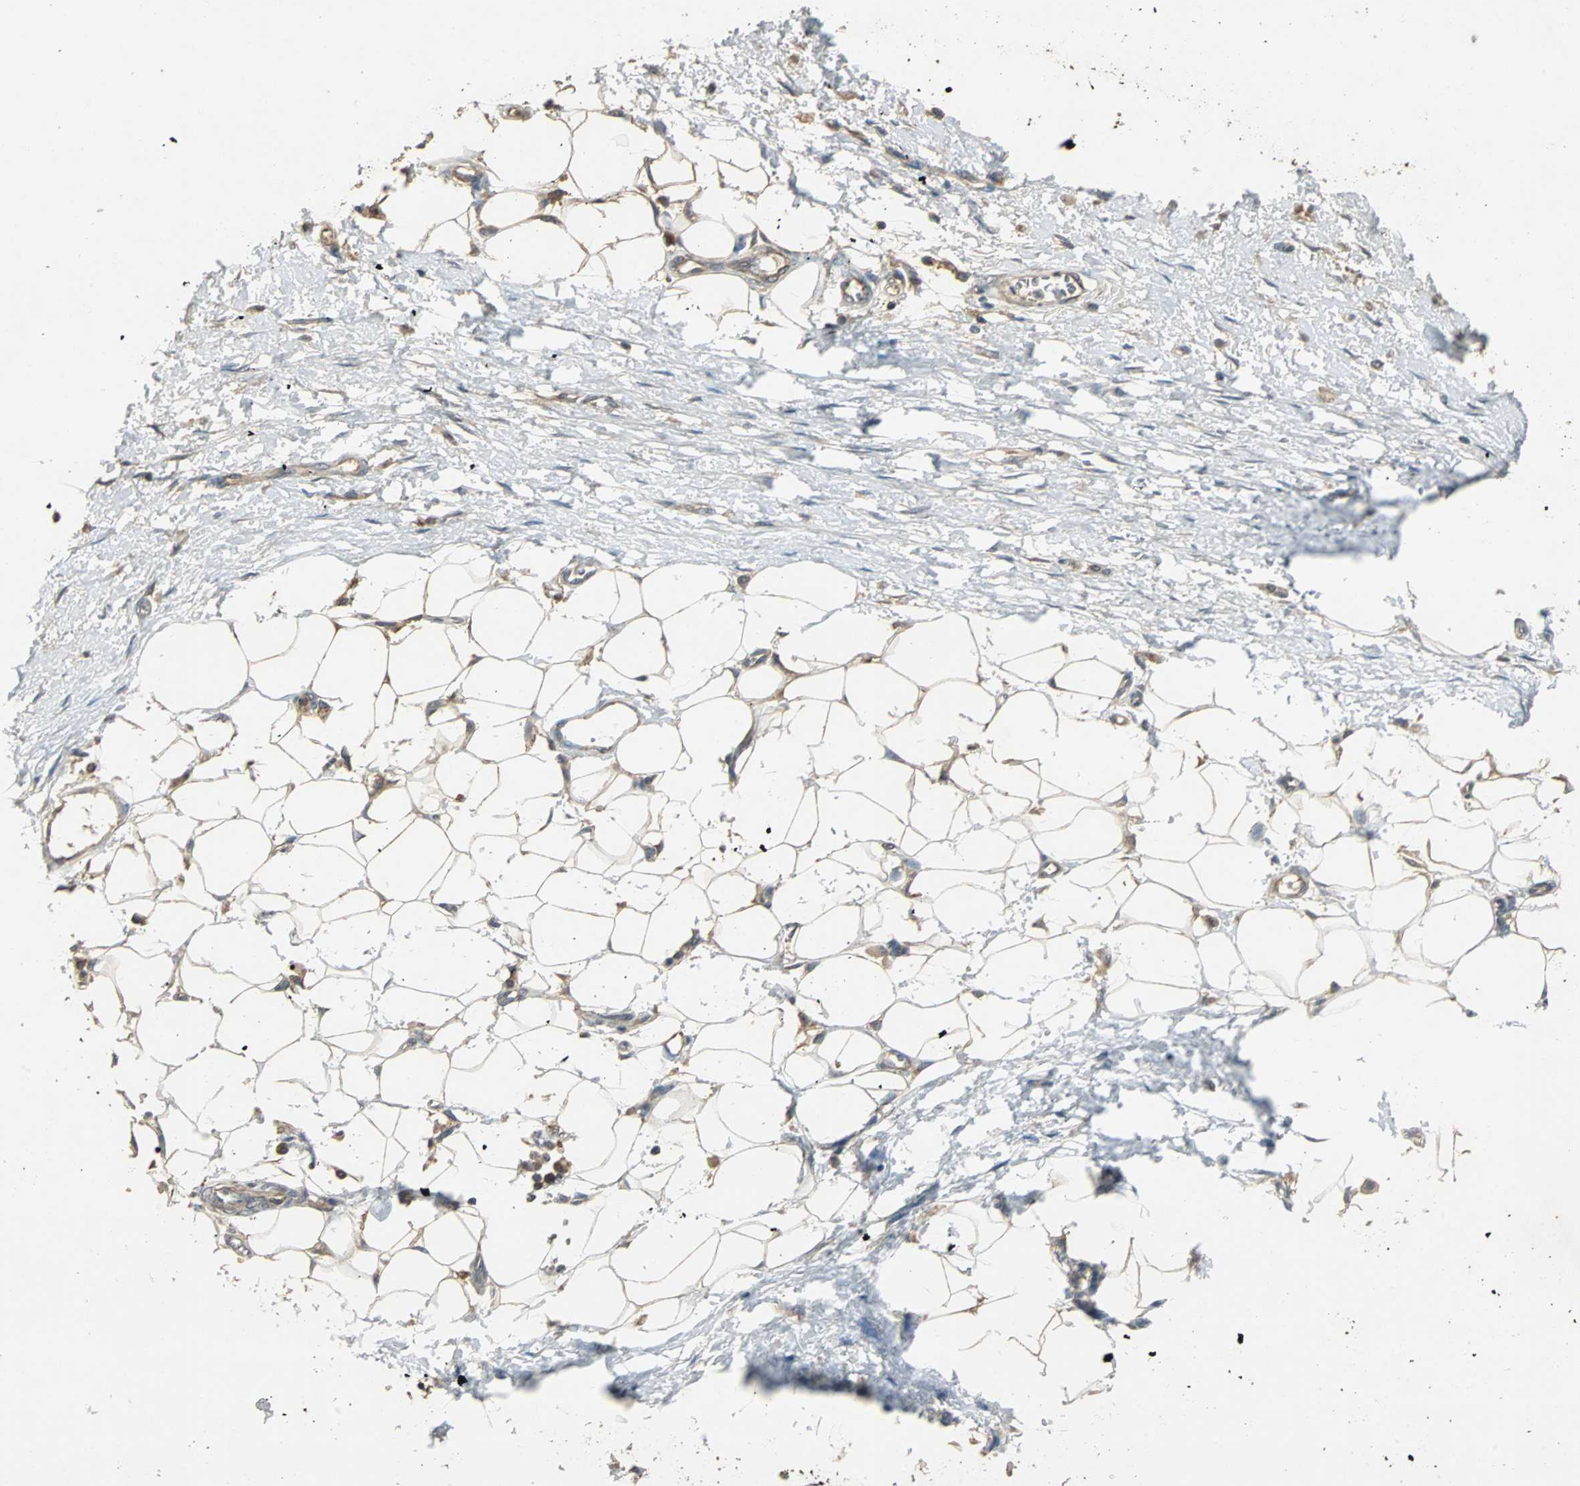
{"staining": {"intensity": "negative", "quantity": "none", "location": "none"}, "tissue": "adipose tissue", "cell_type": "Adipocytes", "image_type": "normal", "snomed": [{"axis": "morphology", "description": "Normal tissue, NOS"}, {"axis": "morphology", "description": "Urothelial carcinoma, High grade"}, {"axis": "topography", "description": "Vascular tissue"}, {"axis": "topography", "description": "Urinary bladder"}], "caption": "Immunohistochemistry (IHC) histopathology image of normal adipose tissue: human adipose tissue stained with DAB shows no significant protein positivity in adipocytes. The staining was performed using DAB (3,3'-diaminobenzidine) to visualize the protein expression in brown, while the nuclei were stained in blue with hematoxylin (Magnification: 20x).", "gene": "ABHD2", "patient": {"sex": "female", "age": 56}}